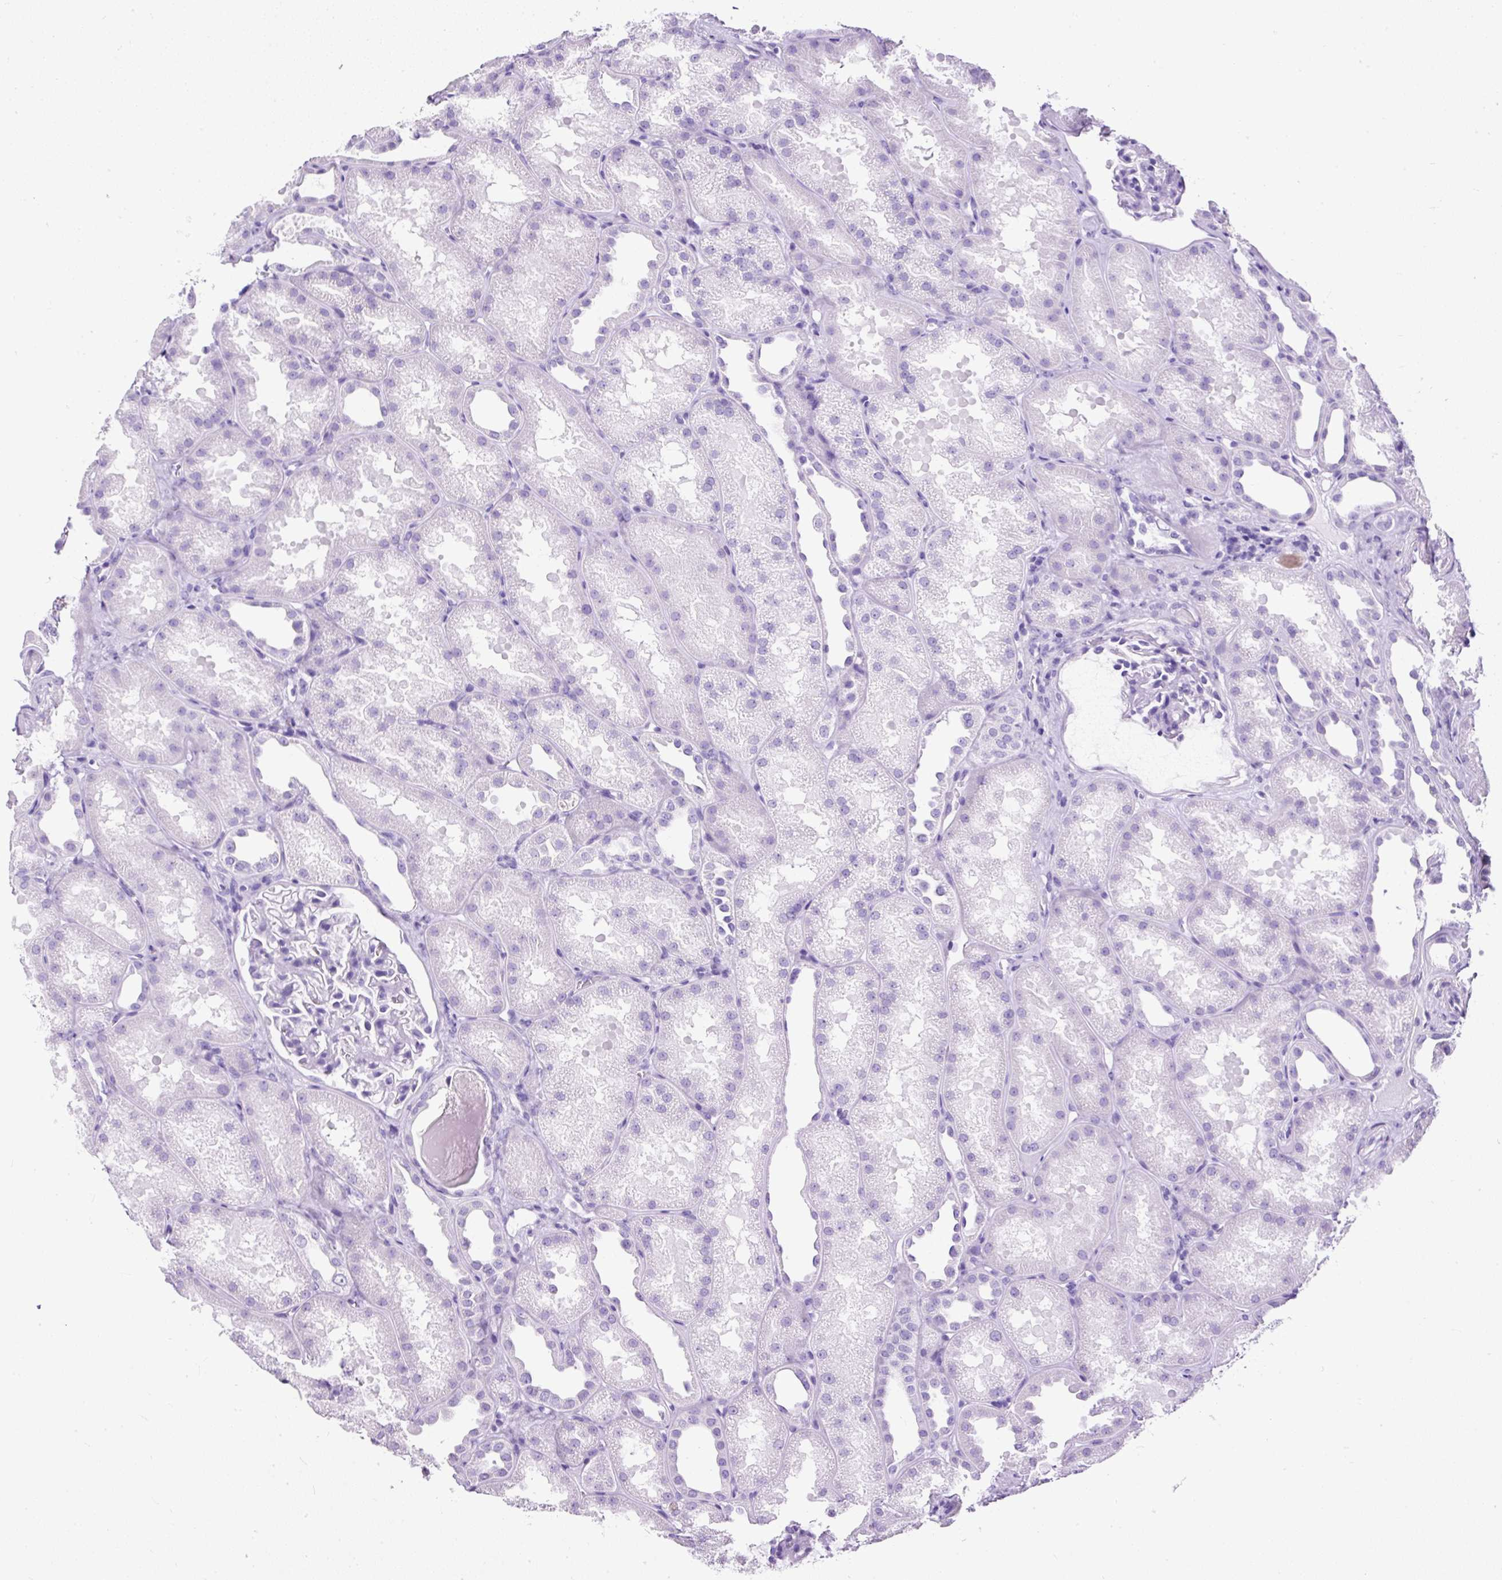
{"staining": {"intensity": "negative", "quantity": "none", "location": "none"}, "tissue": "kidney", "cell_type": "Cells in glomeruli", "image_type": "normal", "snomed": [{"axis": "morphology", "description": "Normal tissue, NOS"}, {"axis": "topography", "description": "Kidney"}], "caption": "Protein analysis of normal kidney demonstrates no significant positivity in cells in glomeruli. The staining is performed using DAB (3,3'-diaminobenzidine) brown chromogen with nuclei counter-stained in using hematoxylin.", "gene": "NTS", "patient": {"sex": "male", "age": 61}}